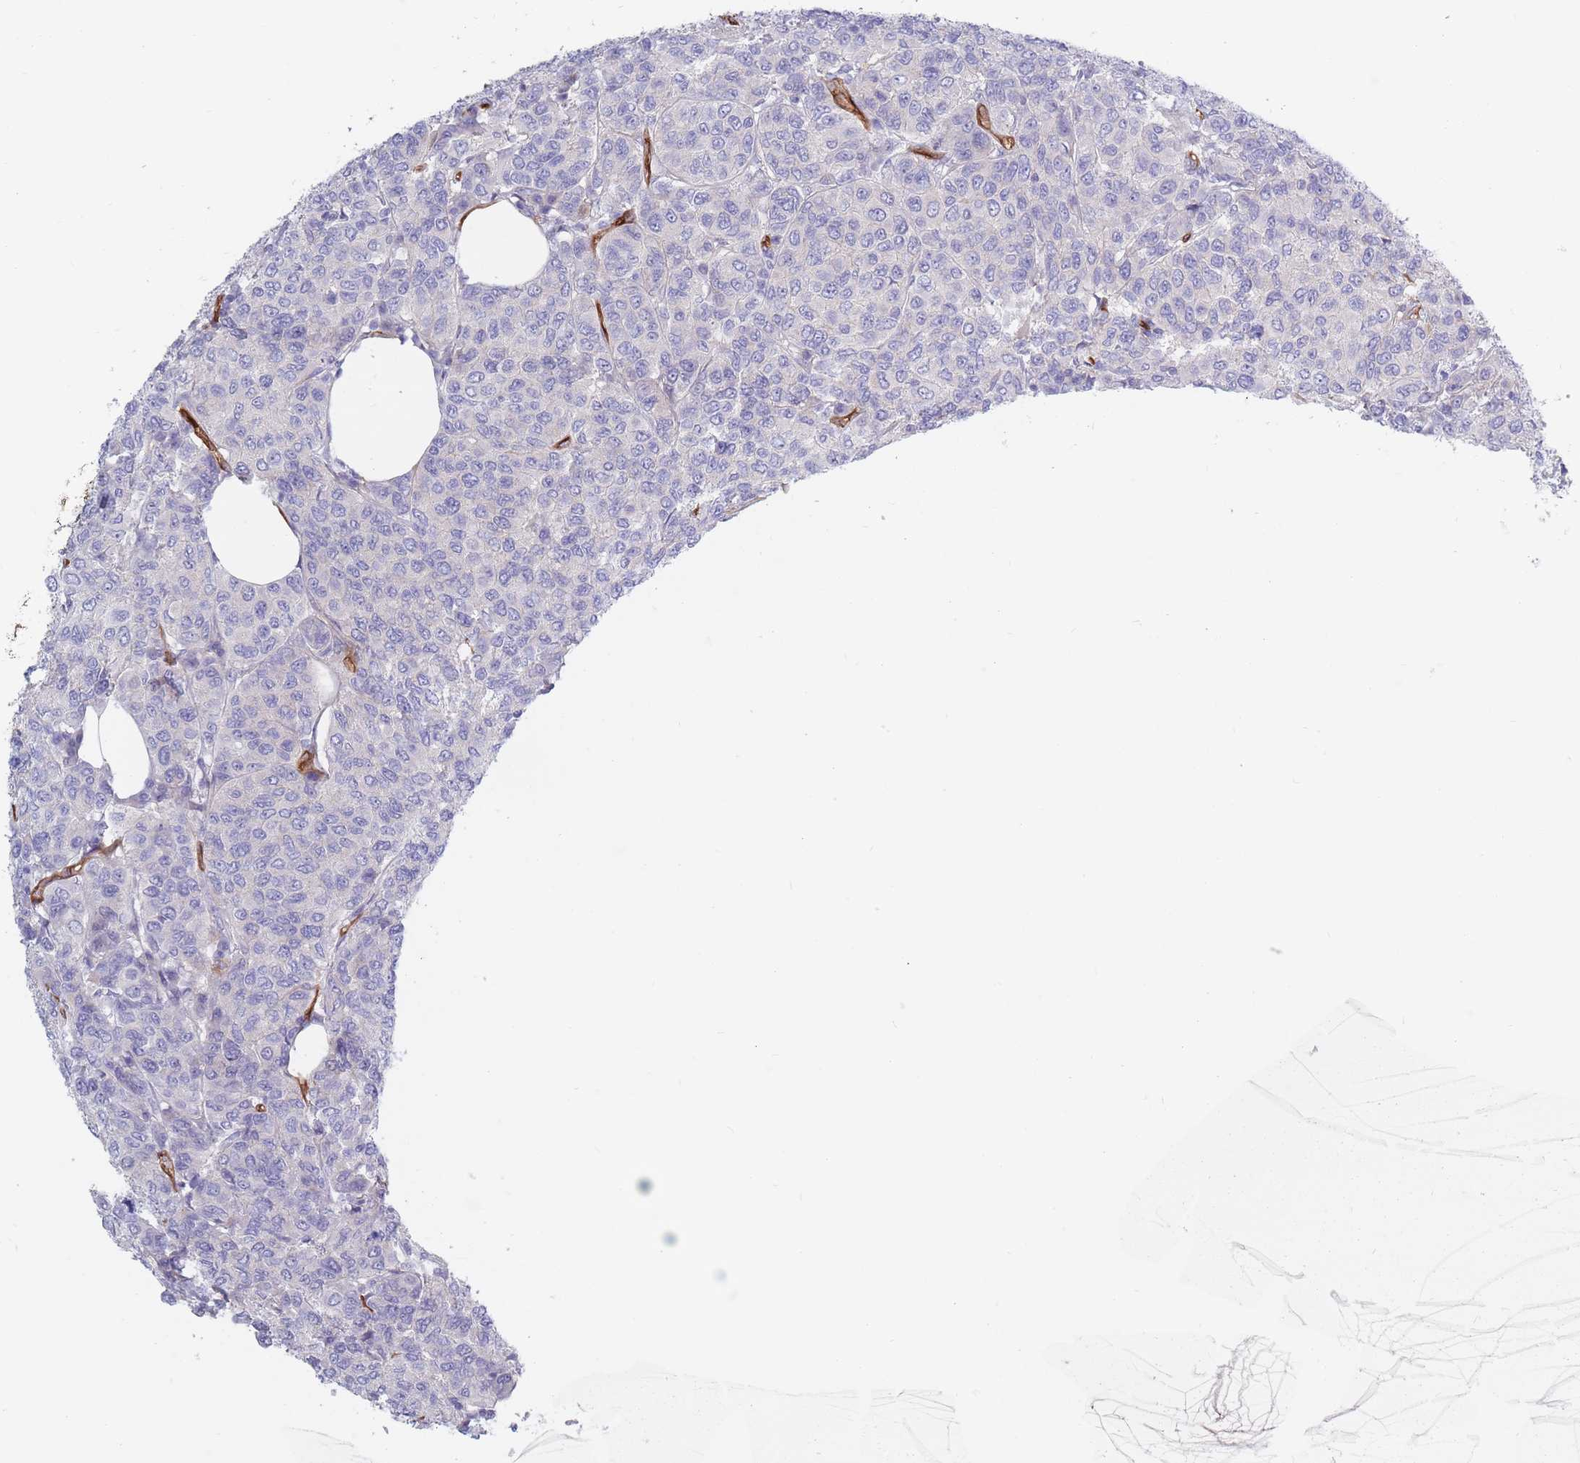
{"staining": {"intensity": "negative", "quantity": "none", "location": "none"}, "tissue": "breast cancer", "cell_type": "Tumor cells", "image_type": "cancer", "snomed": [{"axis": "morphology", "description": "Duct carcinoma"}, {"axis": "topography", "description": "Breast"}], "caption": "Immunohistochemical staining of breast cancer demonstrates no significant positivity in tumor cells.", "gene": "PLPP1", "patient": {"sex": "female", "age": 55}}